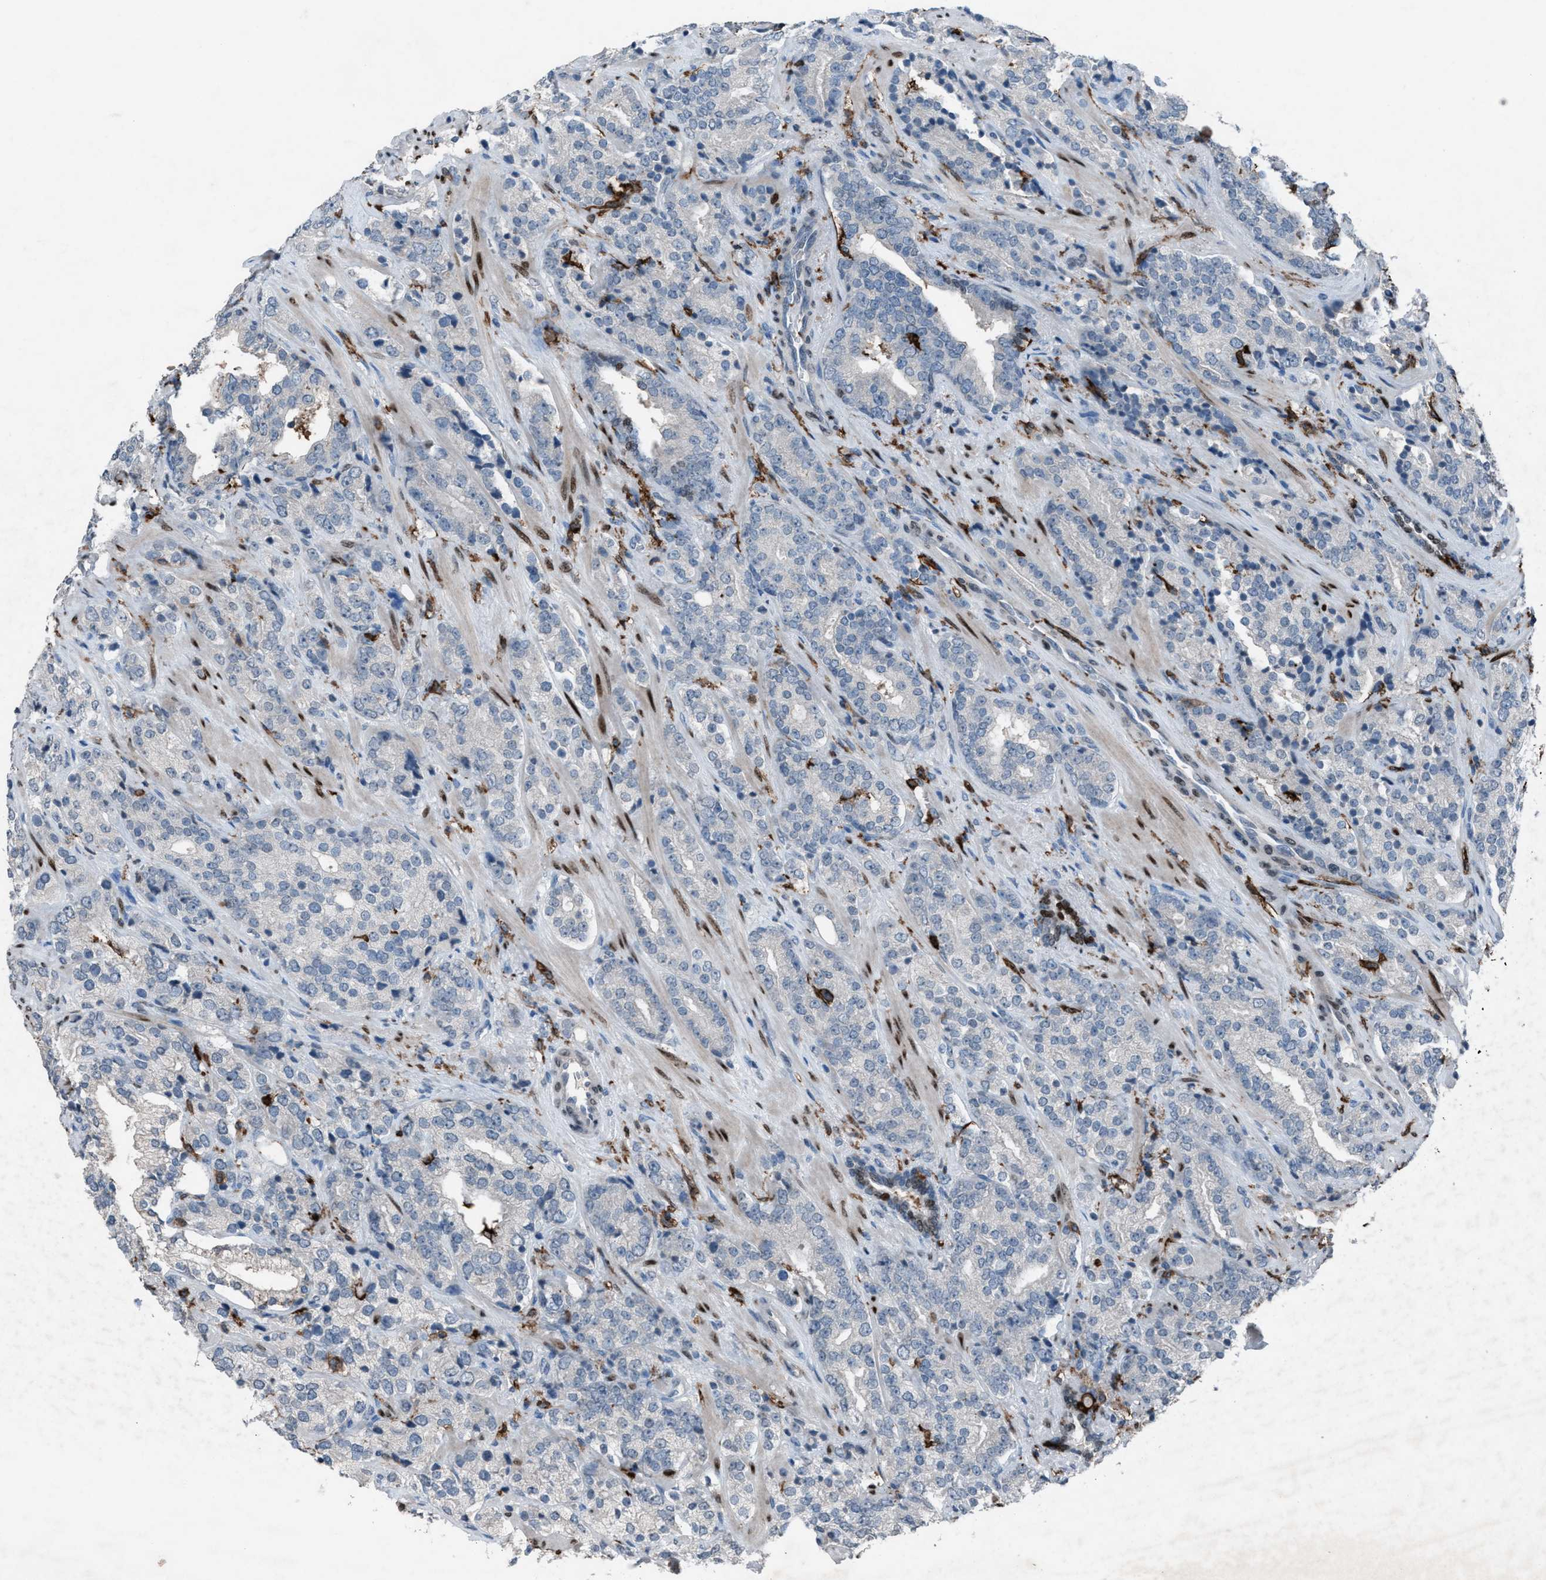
{"staining": {"intensity": "negative", "quantity": "none", "location": "none"}, "tissue": "prostate cancer", "cell_type": "Tumor cells", "image_type": "cancer", "snomed": [{"axis": "morphology", "description": "Adenocarcinoma, High grade"}, {"axis": "topography", "description": "Prostate"}], "caption": "Tumor cells are negative for brown protein staining in prostate cancer. (Stains: DAB IHC with hematoxylin counter stain, Microscopy: brightfield microscopy at high magnification).", "gene": "FCER1G", "patient": {"sex": "male", "age": 71}}